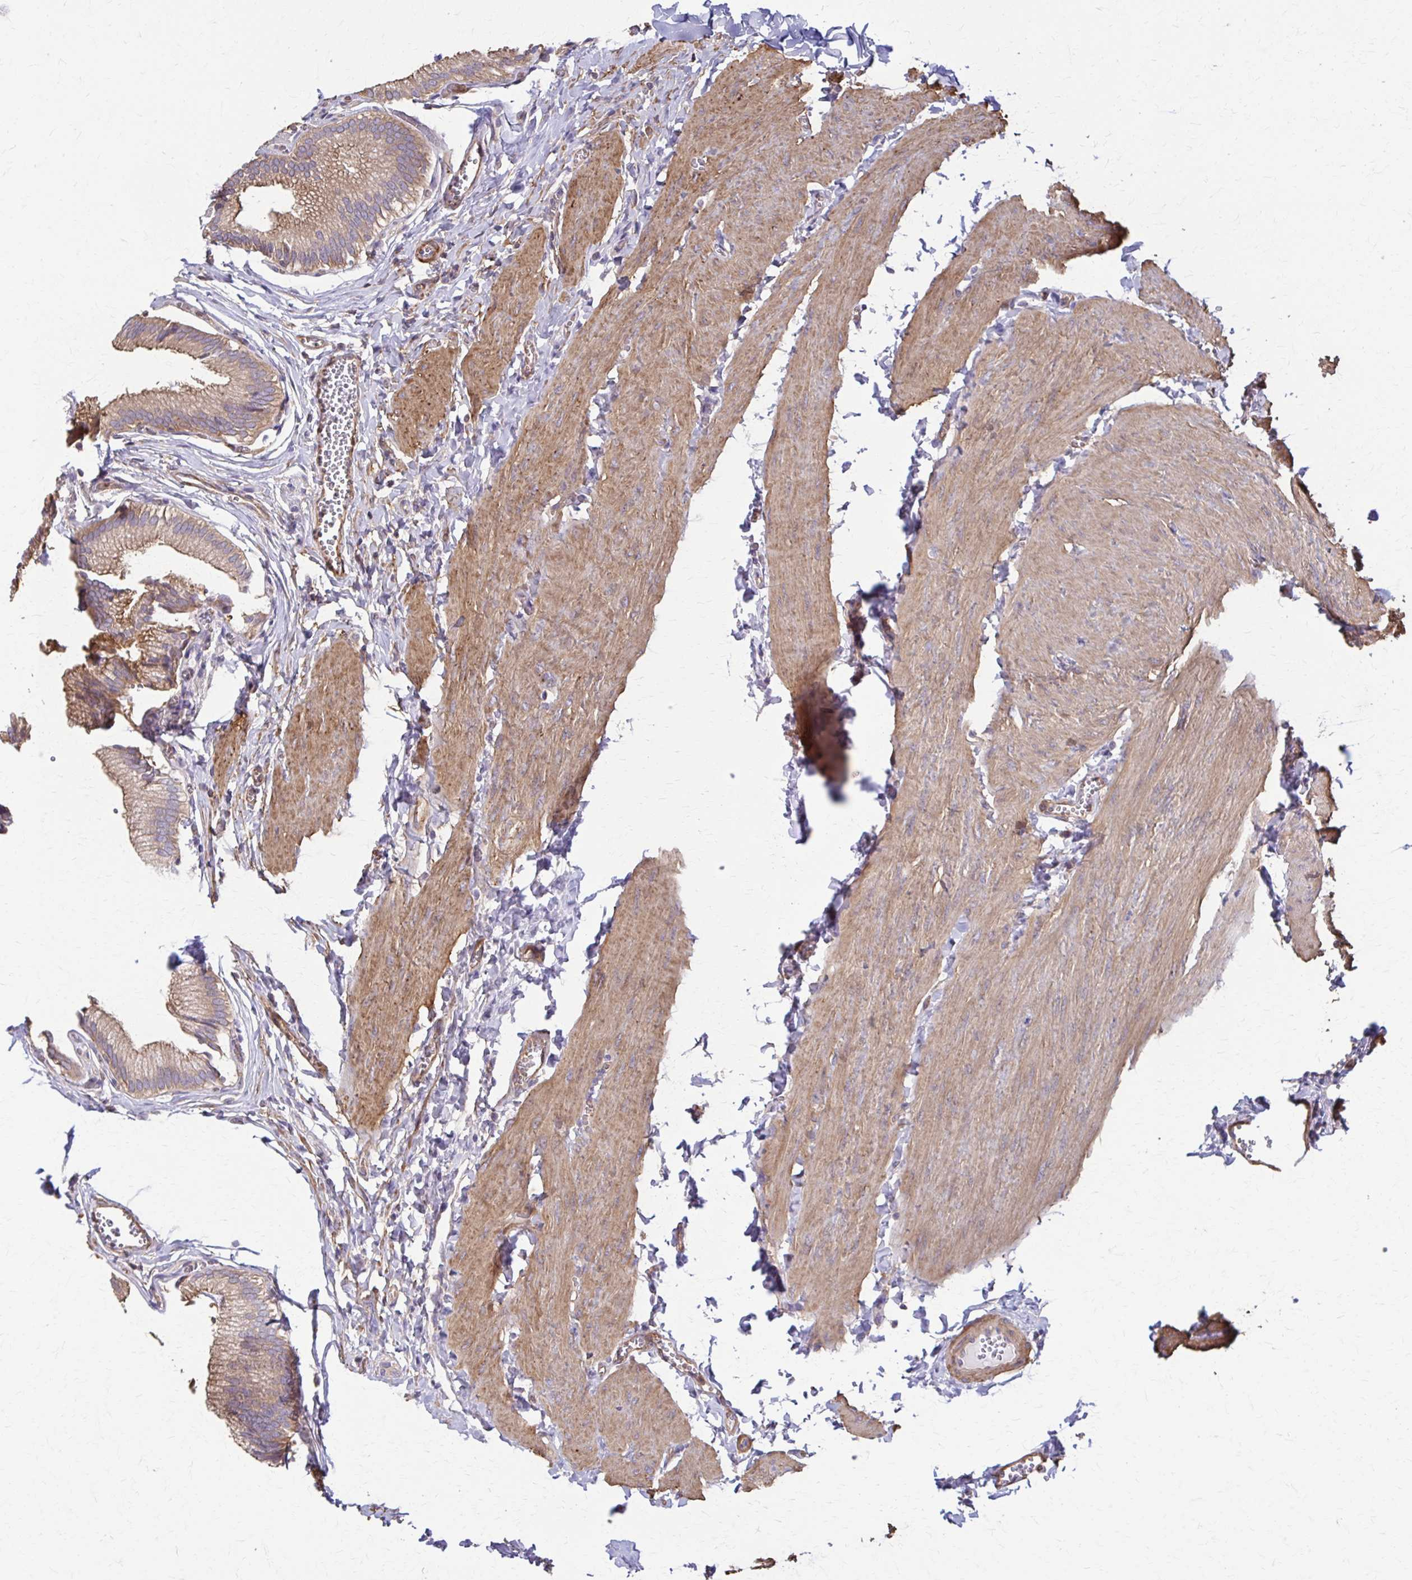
{"staining": {"intensity": "moderate", "quantity": ">75%", "location": "cytoplasmic/membranous"}, "tissue": "gallbladder", "cell_type": "Glandular cells", "image_type": "normal", "snomed": [{"axis": "morphology", "description": "Normal tissue, NOS"}, {"axis": "topography", "description": "Gallbladder"}, {"axis": "topography", "description": "Peripheral nerve tissue"}], "caption": "Normal gallbladder displays moderate cytoplasmic/membranous expression in about >75% of glandular cells, visualized by immunohistochemistry.", "gene": "DSP", "patient": {"sex": "male", "age": 17}}